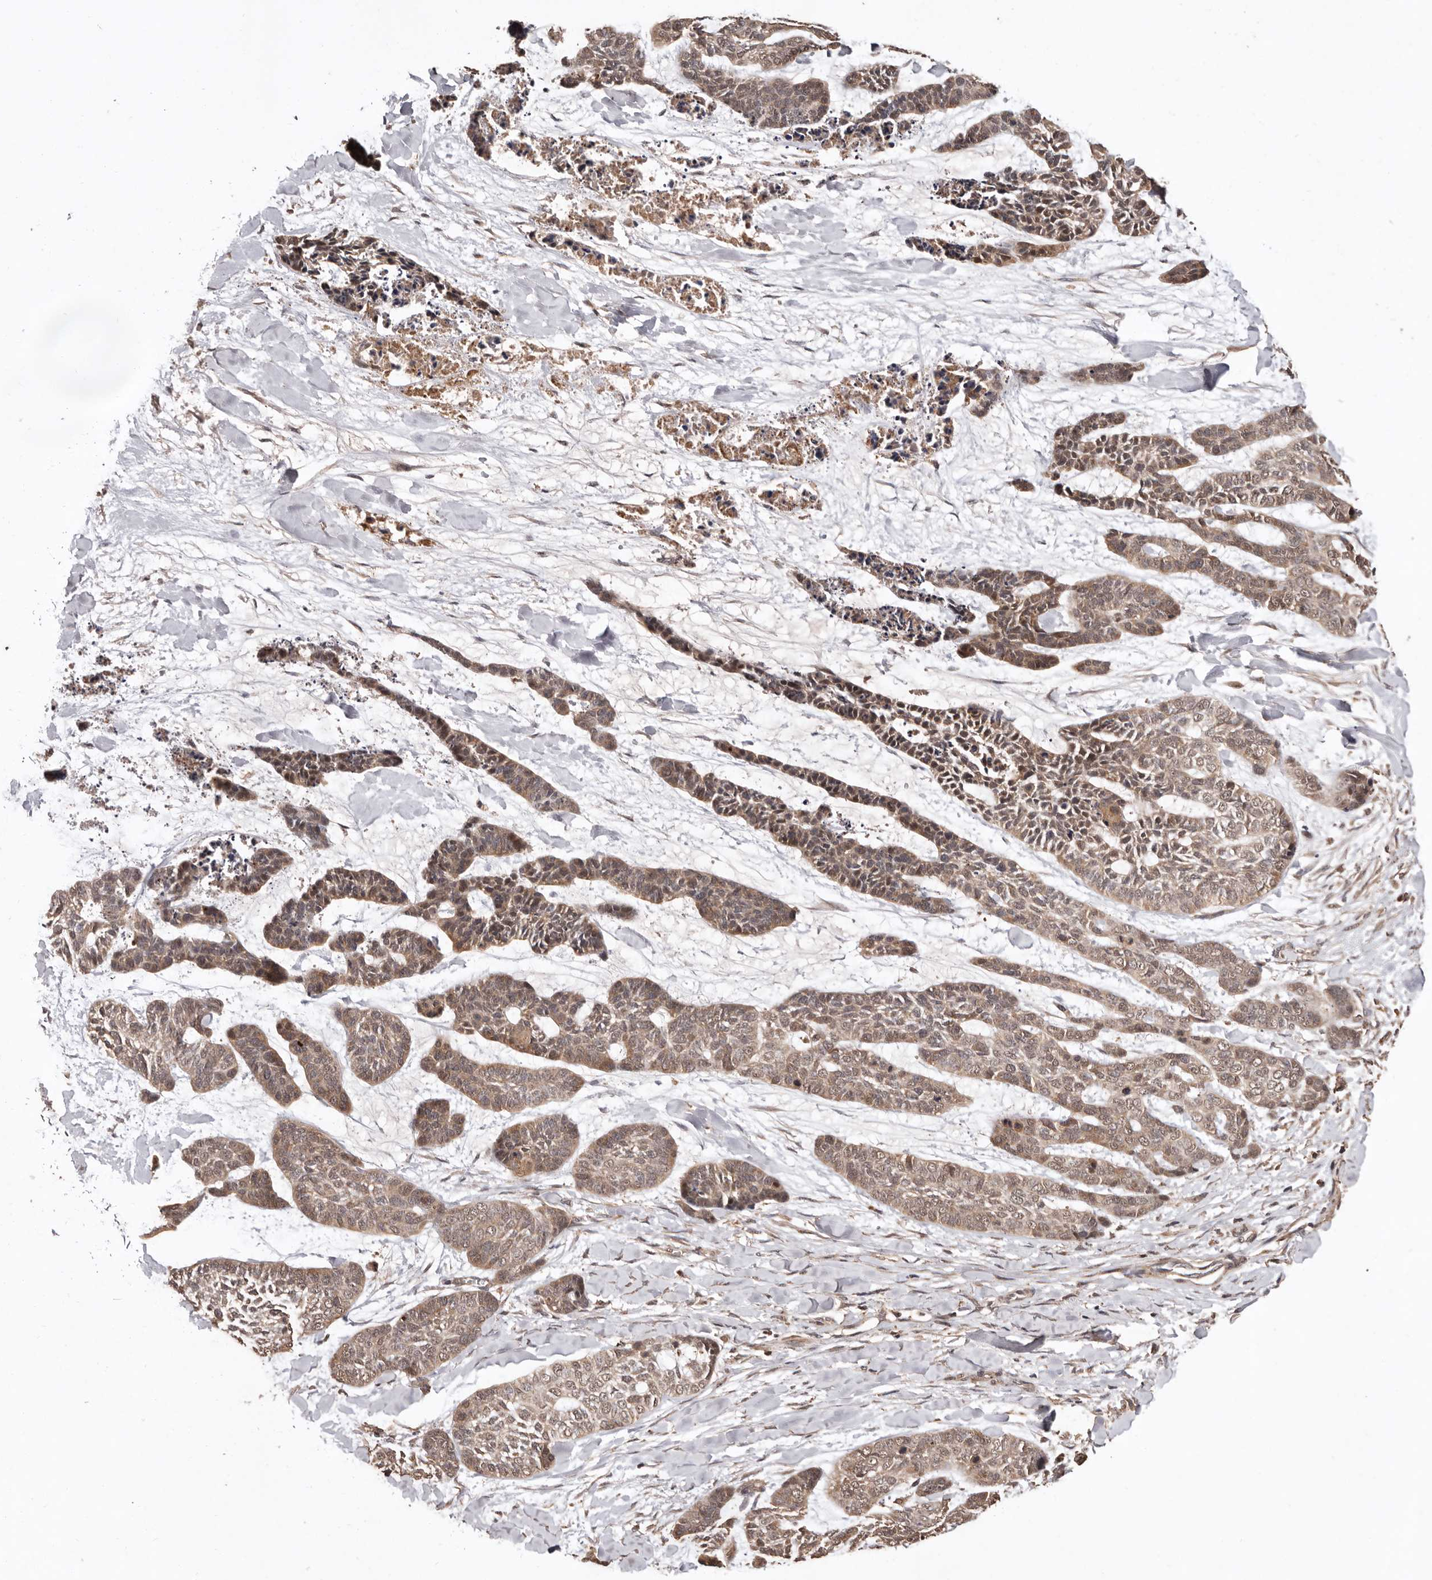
{"staining": {"intensity": "moderate", "quantity": ">75%", "location": "cytoplasmic/membranous"}, "tissue": "skin cancer", "cell_type": "Tumor cells", "image_type": "cancer", "snomed": [{"axis": "morphology", "description": "Basal cell carcinoma"}, {"axis": "topography", "description": "Skin"}], "caption": "Moderate cytoplasmic/membranous protein positivity is identified in approximately >75% of tumor cells in skin cancer (basal cell carcinoma).", "gene": "RWDD1", "patient": {"sex": "female", "age": 64}}